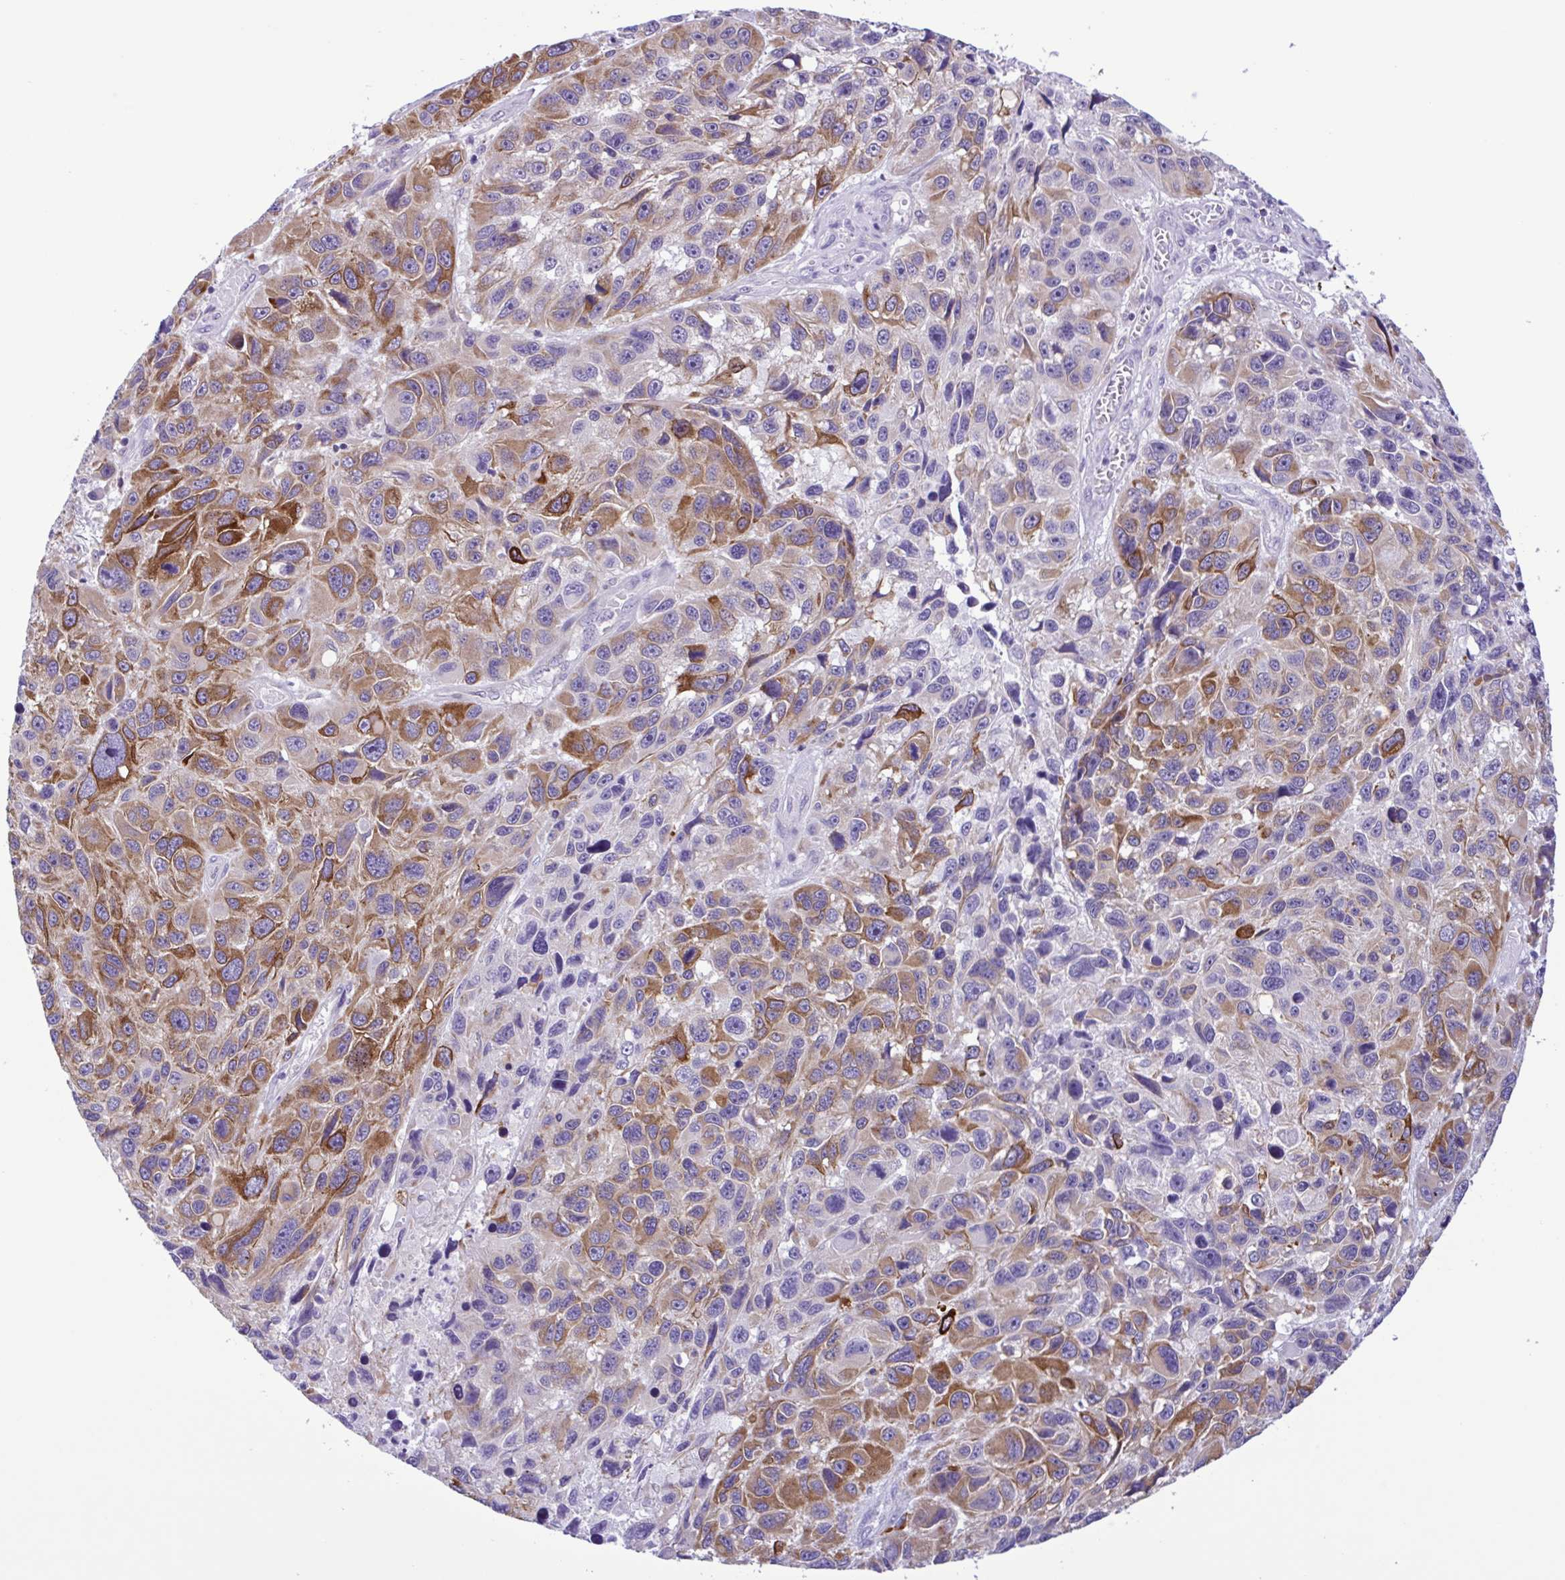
{"staining": {"intensity": "moderate", "quantity": "25%-75%", "location": "cytoplasmic/membranous"}, "tissue": "melanoma", "cell_type": "Tumor cells", "image_type": "cancer", "snomed": [{"axis": "morphology", "description": "Malignant melanoma, NOS"}, {"axis": "topography", "description": "Skin"}], "caption": "Moderate cytoplasmic/membranous expression for a protein is seen in approximately 25%-75% of tumor cells of malignant melanoma using immunohistochemistry (IHC).", "gene": "SREBF1", "patient": {"sex": "male", "age": 53}}